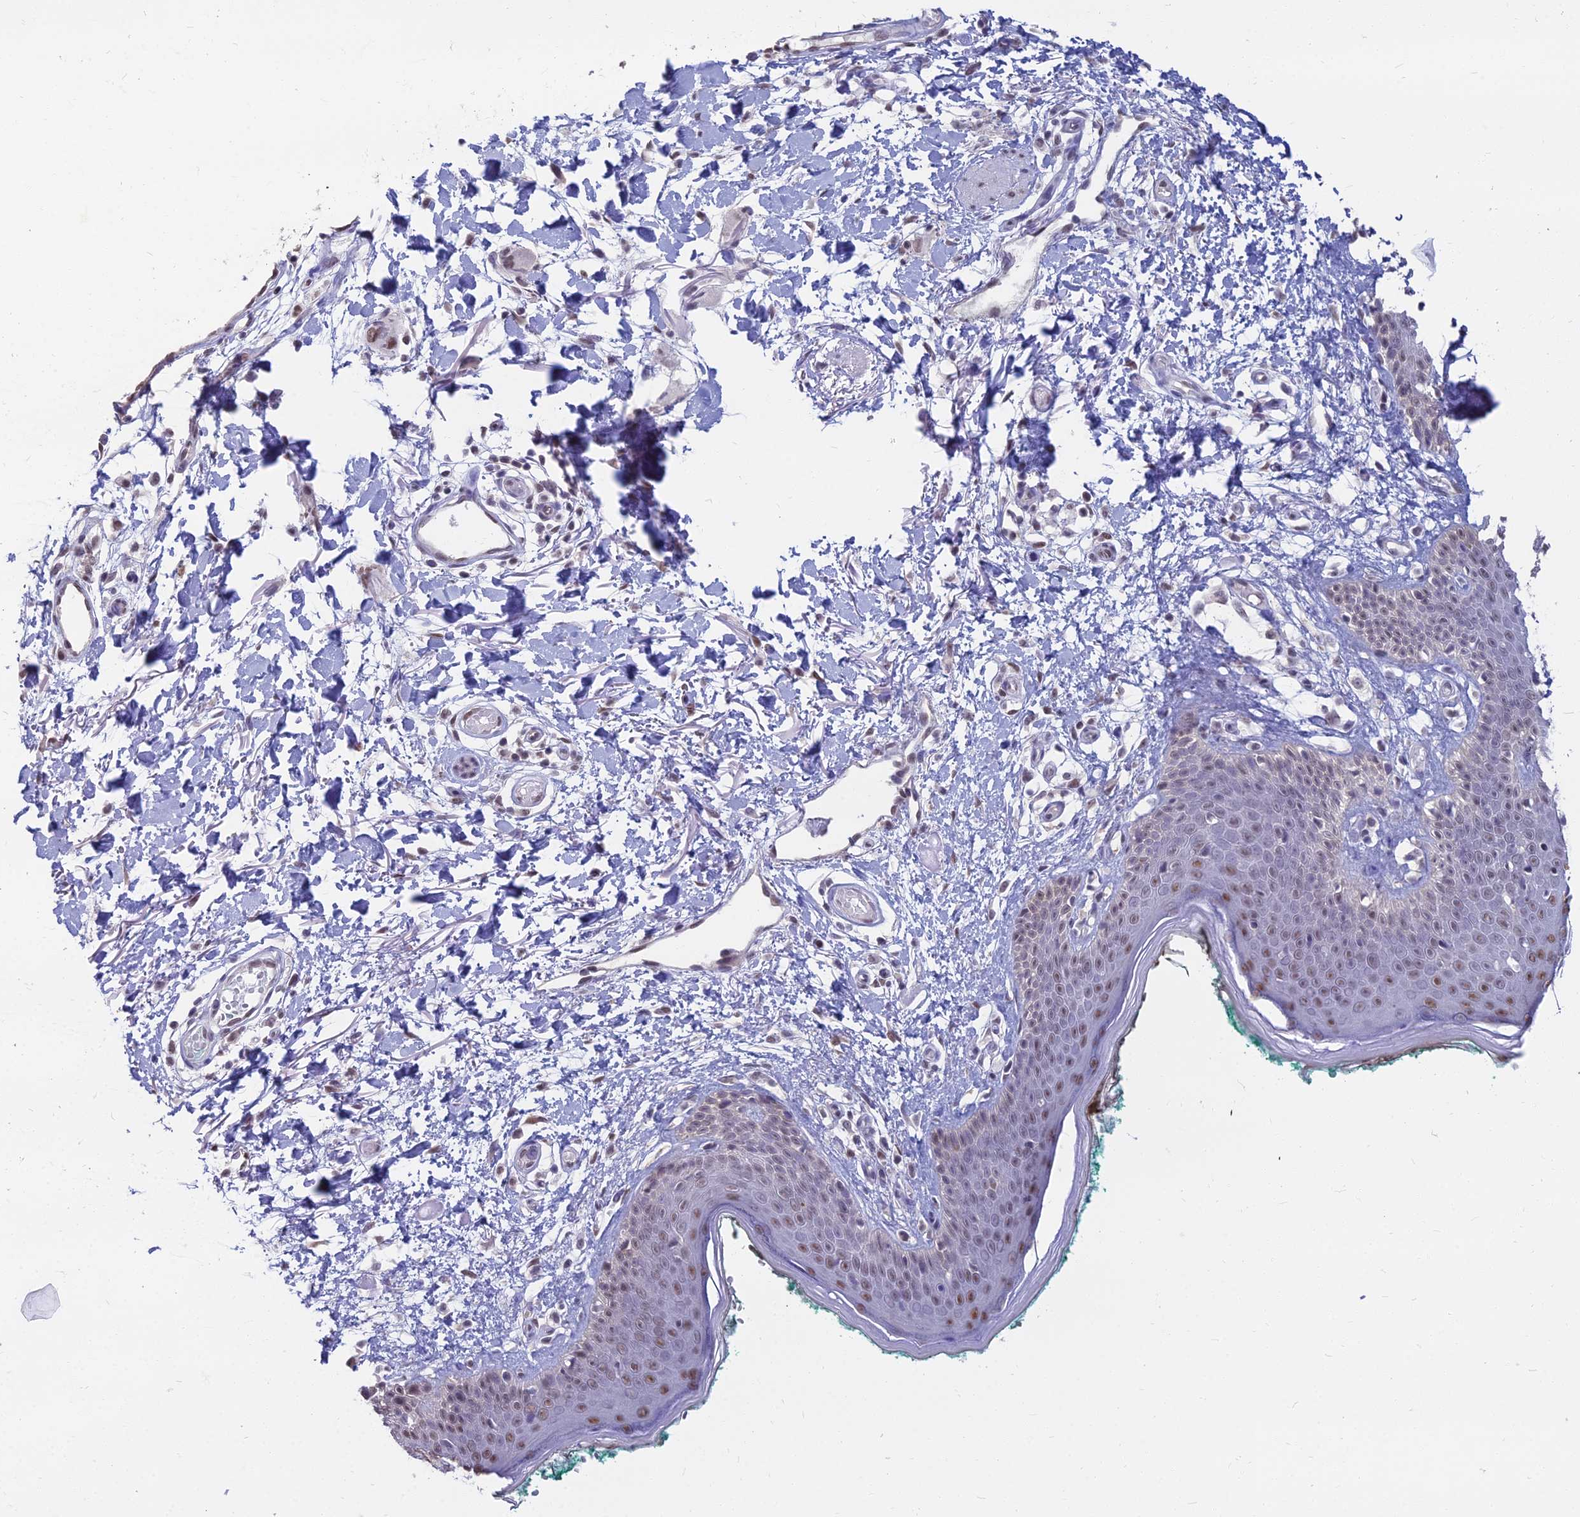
{"staining": {"intensity": "weak", "quantity": ">75%", "location": "nuclear"}, "tissue": "skin", "cell_type": "Fibroblasts", "image_type": "normal", "snomed": [{"axis": "morphology", "description": "Normal tissue, NOS"}, {"axis": "morphology", "description": "Malignant melanoma, NOS"}, {"axis": "topography", "description": "Skin"}], "caption": "Brown immunohistochemical staining in unremarkable skin reveals weak nuclear positivity in approximately >75% of fibroblasts. (DAB (3,3'-diaminobenzidine) IHC with brightfield microscopy, high magnification).", "gene": "SRSF7", "patient": {"sex": "male", "age": 62}}